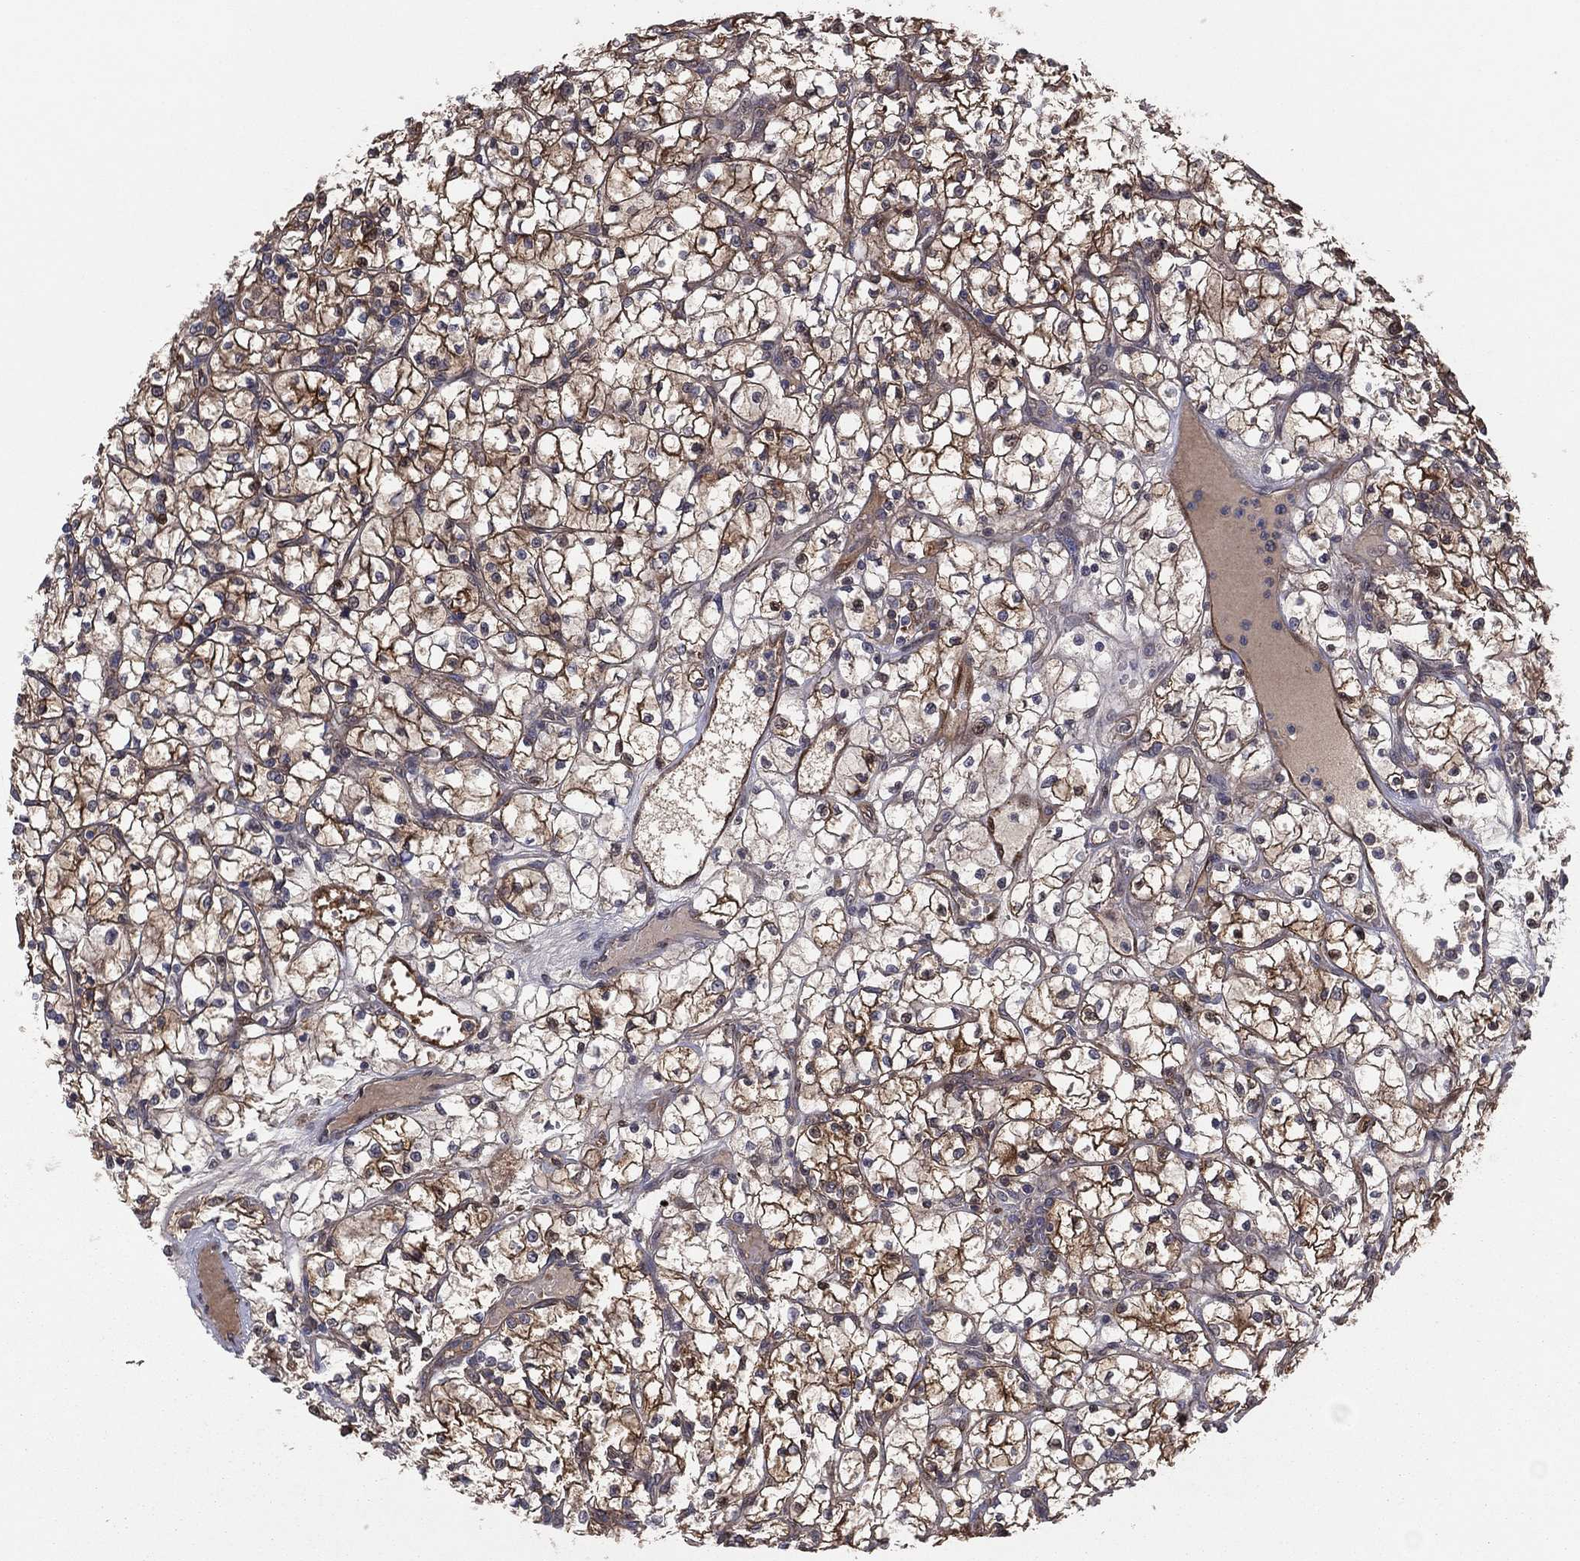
{"staining": {"intensity": "moderate", "quantity": "25%-75%", "location": "cytoplasmic/membranous"}, "tissue": "renal cancer", "cell_type": "Tumor cells", "image_type": "cancer", "snomed": [{"axis": "morphology", "description": "Adenocarcinoma, NOS"}, {"axis": "topography", "description": "Kidney"}], "caption": "Moderate cytoplasmic/membranous staining for a protein is seen in approximately 25%-75% of tumor cells of renal cancer (adenocarcinoma) using immunohistochemistry (IHC).", "gene": "SNCG", "patient": {"sex": "female", "age": 64}}